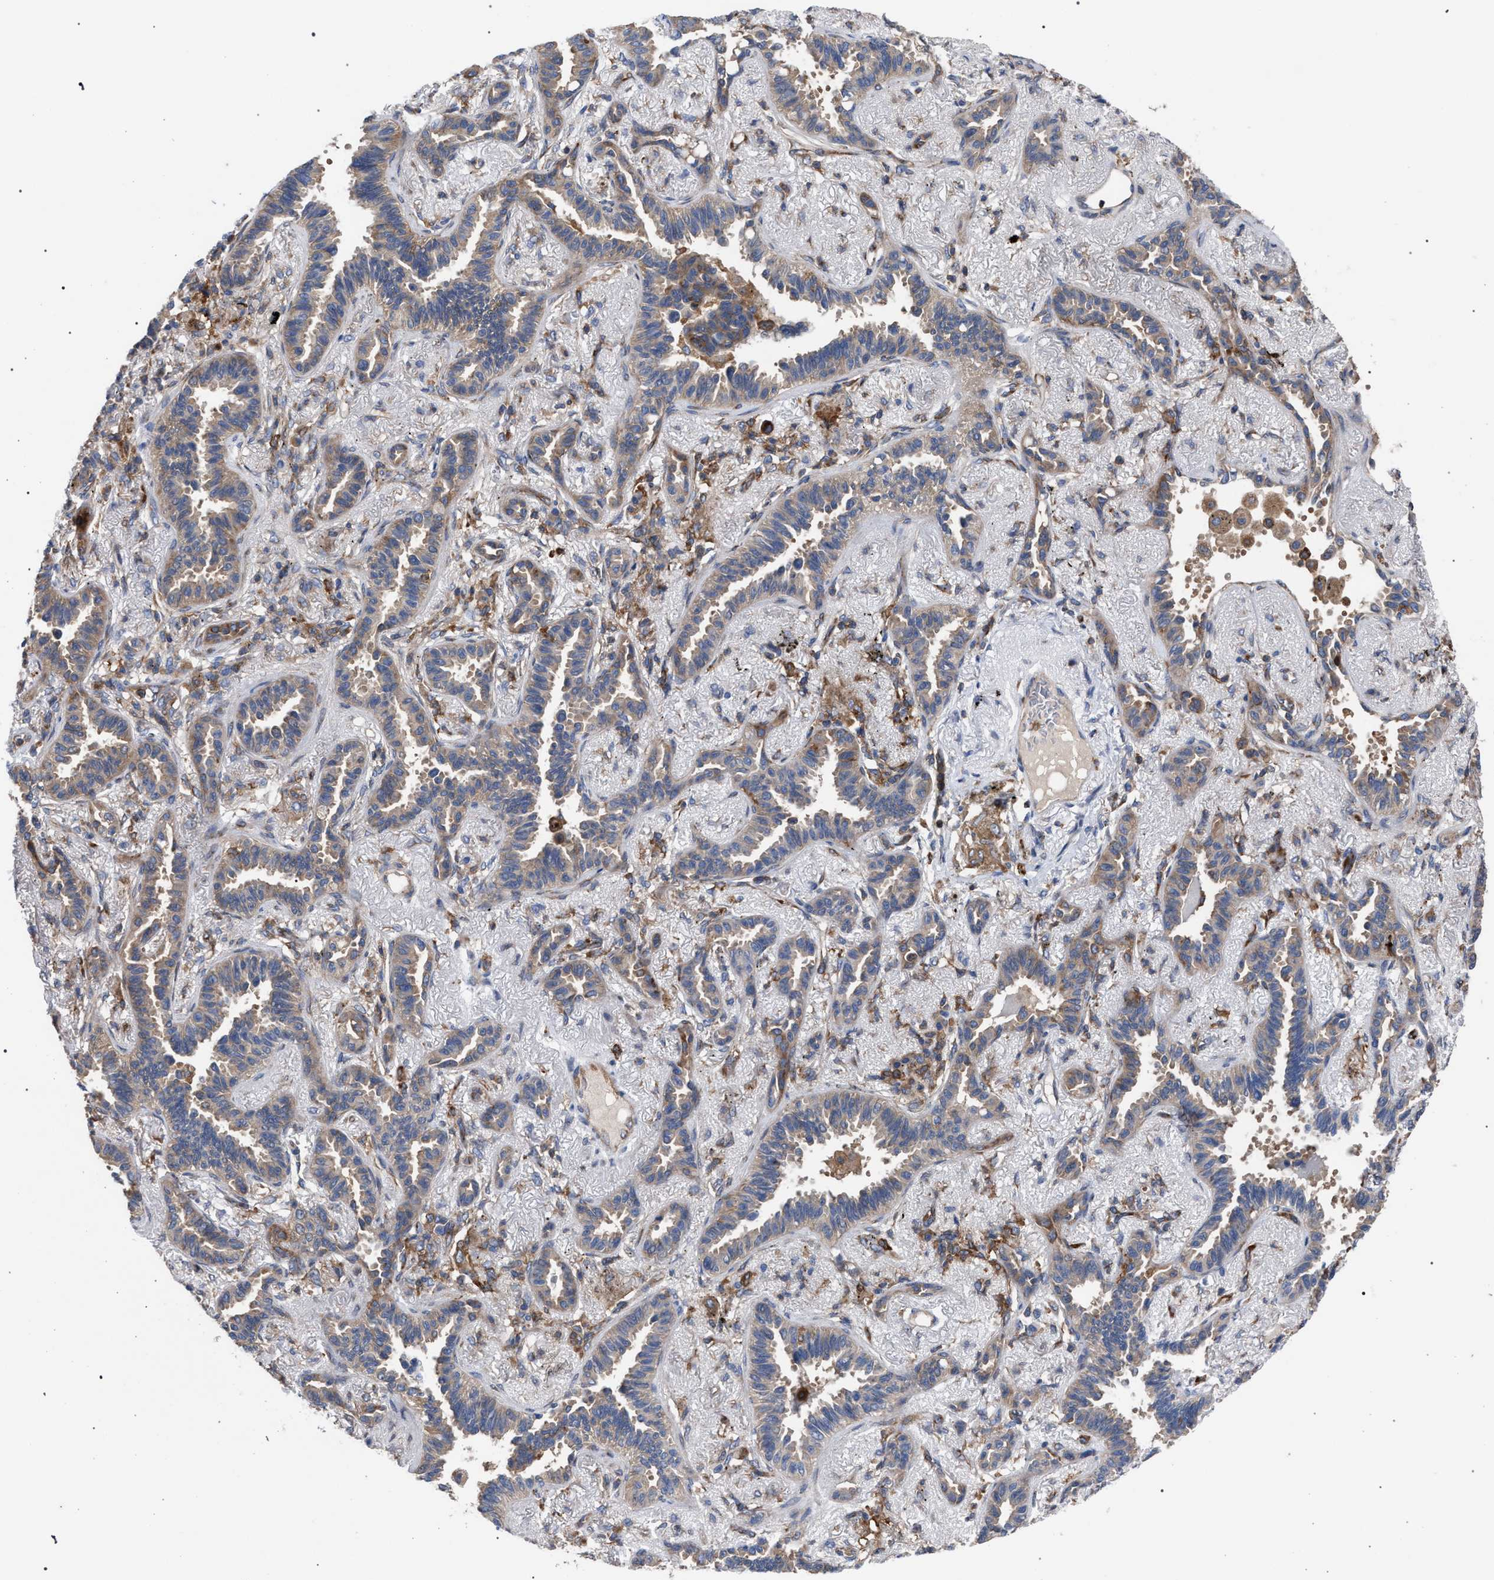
{"staining": {"intensity": "weak", "quantity": ">75%", "location": "cytoplasmic/membranous"}, "tissue": "lung cancer", "cell_type": "Tumor cells", "image_type": "cancer", "snomed": [{"axis": "morphology", "description": "Adenocarcinoma, NOS"}, {"axis": "topography", "description": "Lung"}], "caption": "High-power microscopy captured an IHC micrograph of adenocarcinoma (lung), revealing weak cytoplasmic/membranous positivity in about >75% of tumor cells.", "gene": "CDR2L", "patient": {"sex": "male", "age": 59}}